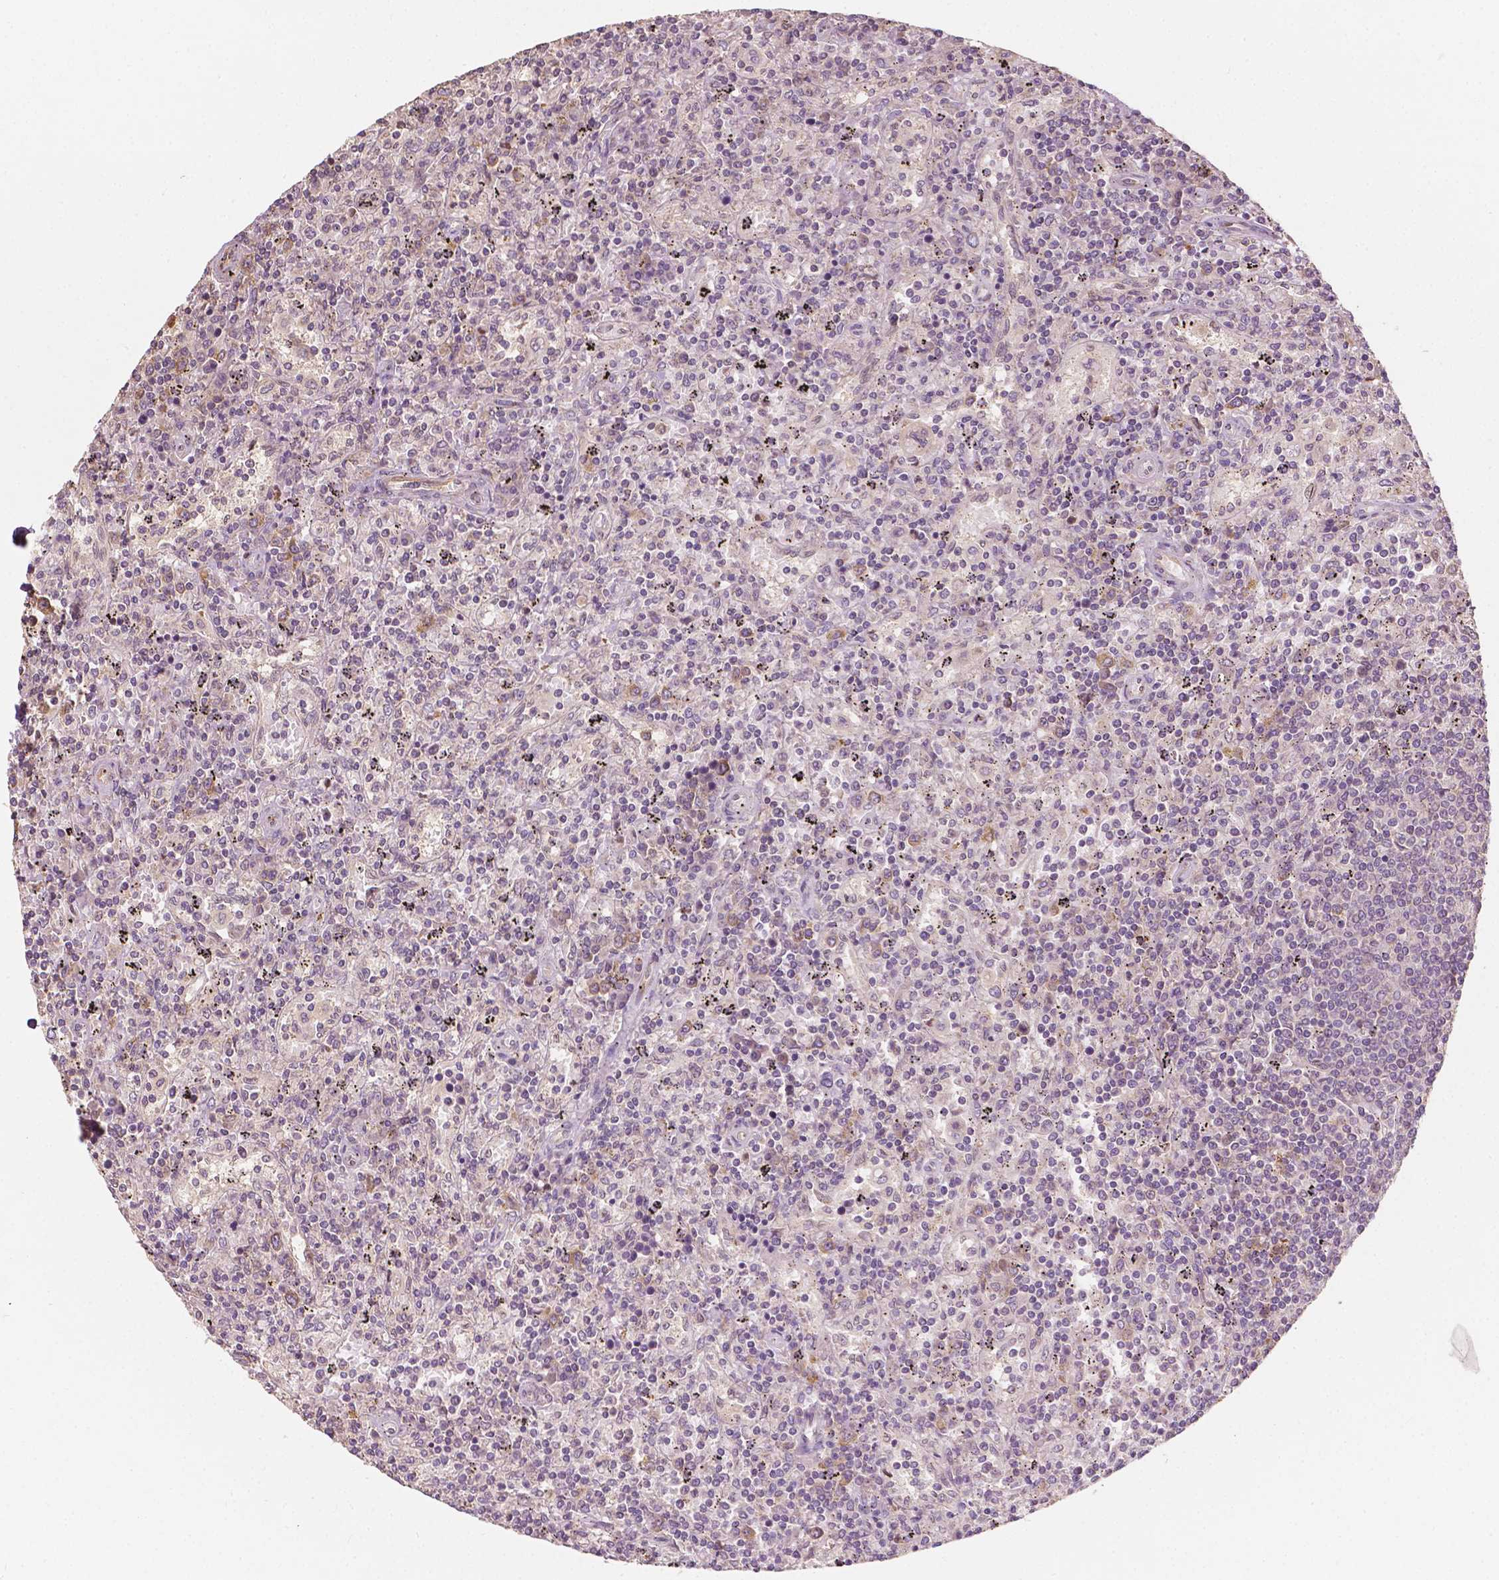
{"staining": {"intensity": "negative", "quantity": "none", "location": "none"}, "tissue": "lymphoma", "cell_type": "Tumor cells", "image_type": "cancer", "snomed": [{"axis": "morphology", "description": "Malignant lymphoma, non-Hodgkin's type, Low grade"}, {"axis": "topography", "description": "Spleen"}], "caption": "Lymphoma was stained to show a protein in brown. There is no significant staining in tumor cells.", "gene": "G3BP1", "patient": {"sex": "male", "age": 62}}